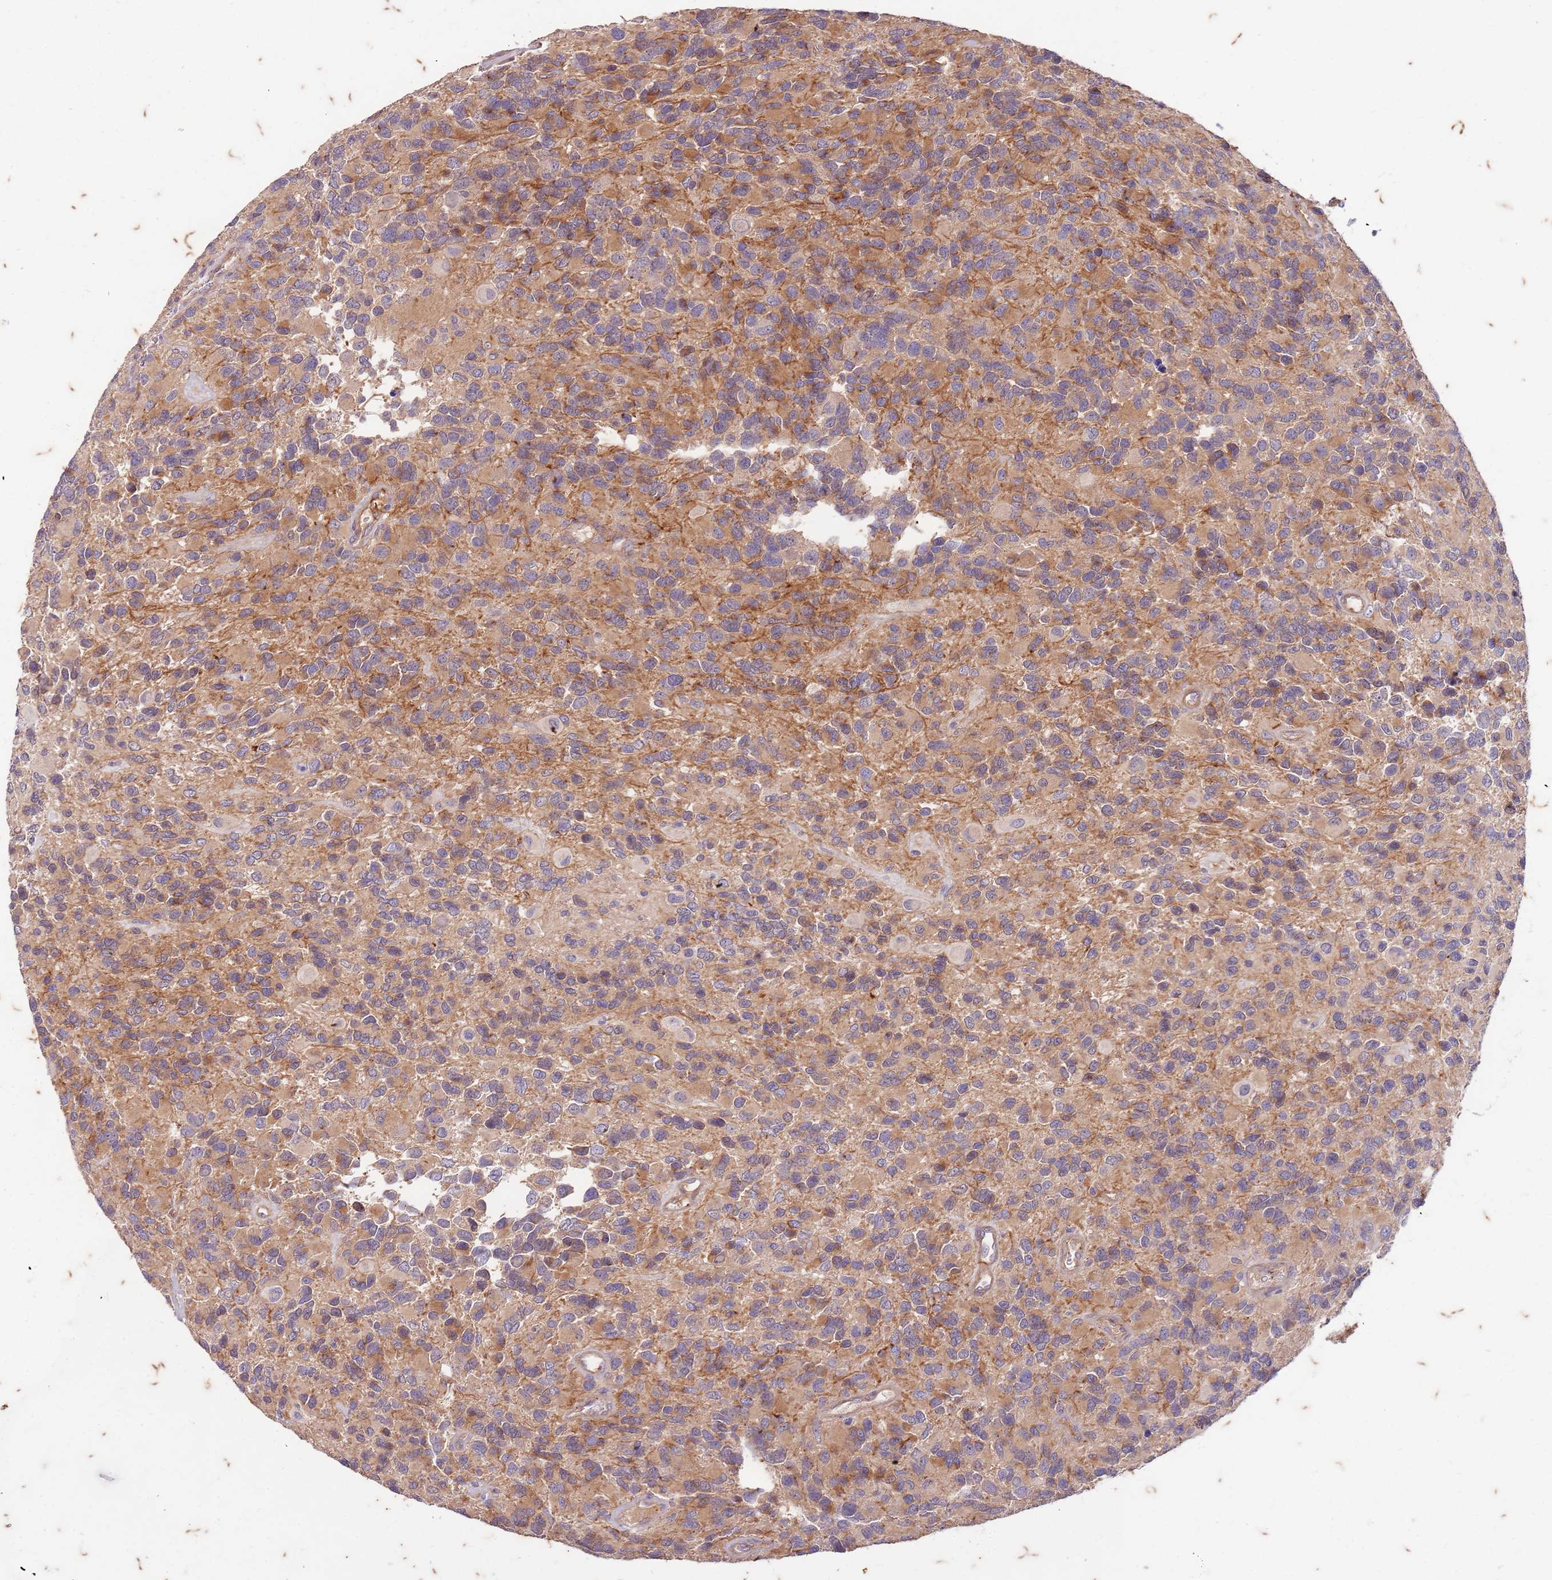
{"staining": {"intensity": "weak", "quantity": ">75%", "location": "cytoplasmic/membranous"}, "tissue": "glioma", "cell_type": "Tumor cells", "image_type": "cancer", "snomed": [{"axis": "morphology", "description": "Glioma, malignant, High grade"}, {"axis": "topography", "description": "Brain"}], "caption": "The photomicrograph demonstrates immunohistochemical staining of glioma. There is weak cytoplasmic/membranous staining is appreciated in about >75% of tumor cells. (Brightfield microscopy of DAB IHC at high magnification).", "gene": "RAPGEF3", "patient": {"sex": "male", "age": 77}}